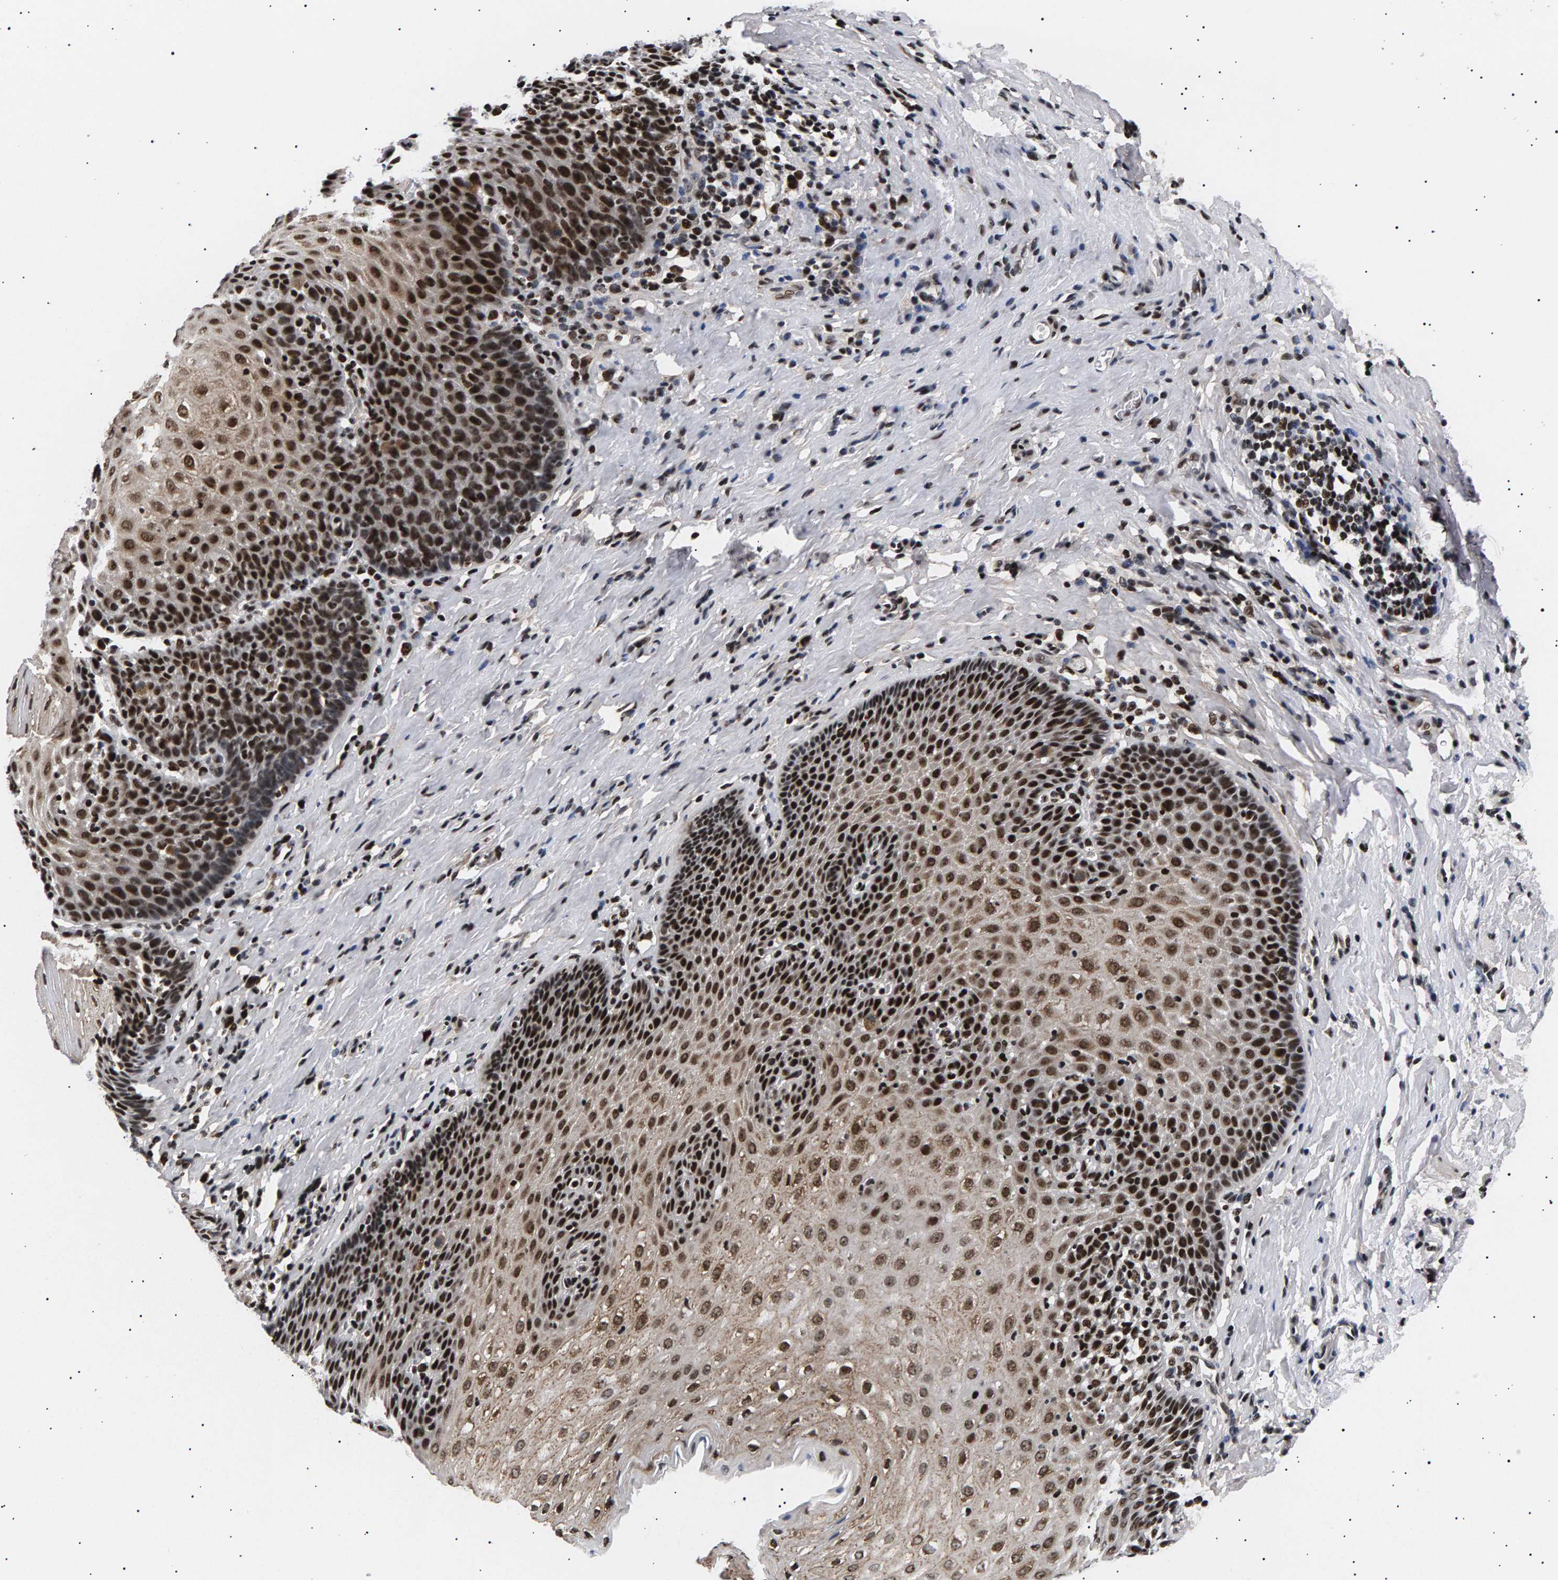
{"staining": {"intensity": "strong", "quantity": ">75%", "location": "nuclear"}, "tissue": "esophagus", "cell_type": "Squamous epithelial cells", "image_type": "normal", "snomed": [{"axis": "morphology", "description": "Normal tissue, NOS"}, {"axis": "topography", "description": "Esophagus"}], "caption": "Unremarkable esophagus reveals strong nuclear positivity in approximately >75% of squamous epithelial cells.", "gene": "ANKRD40", "patient": {"sex": "female", "age": 61}}